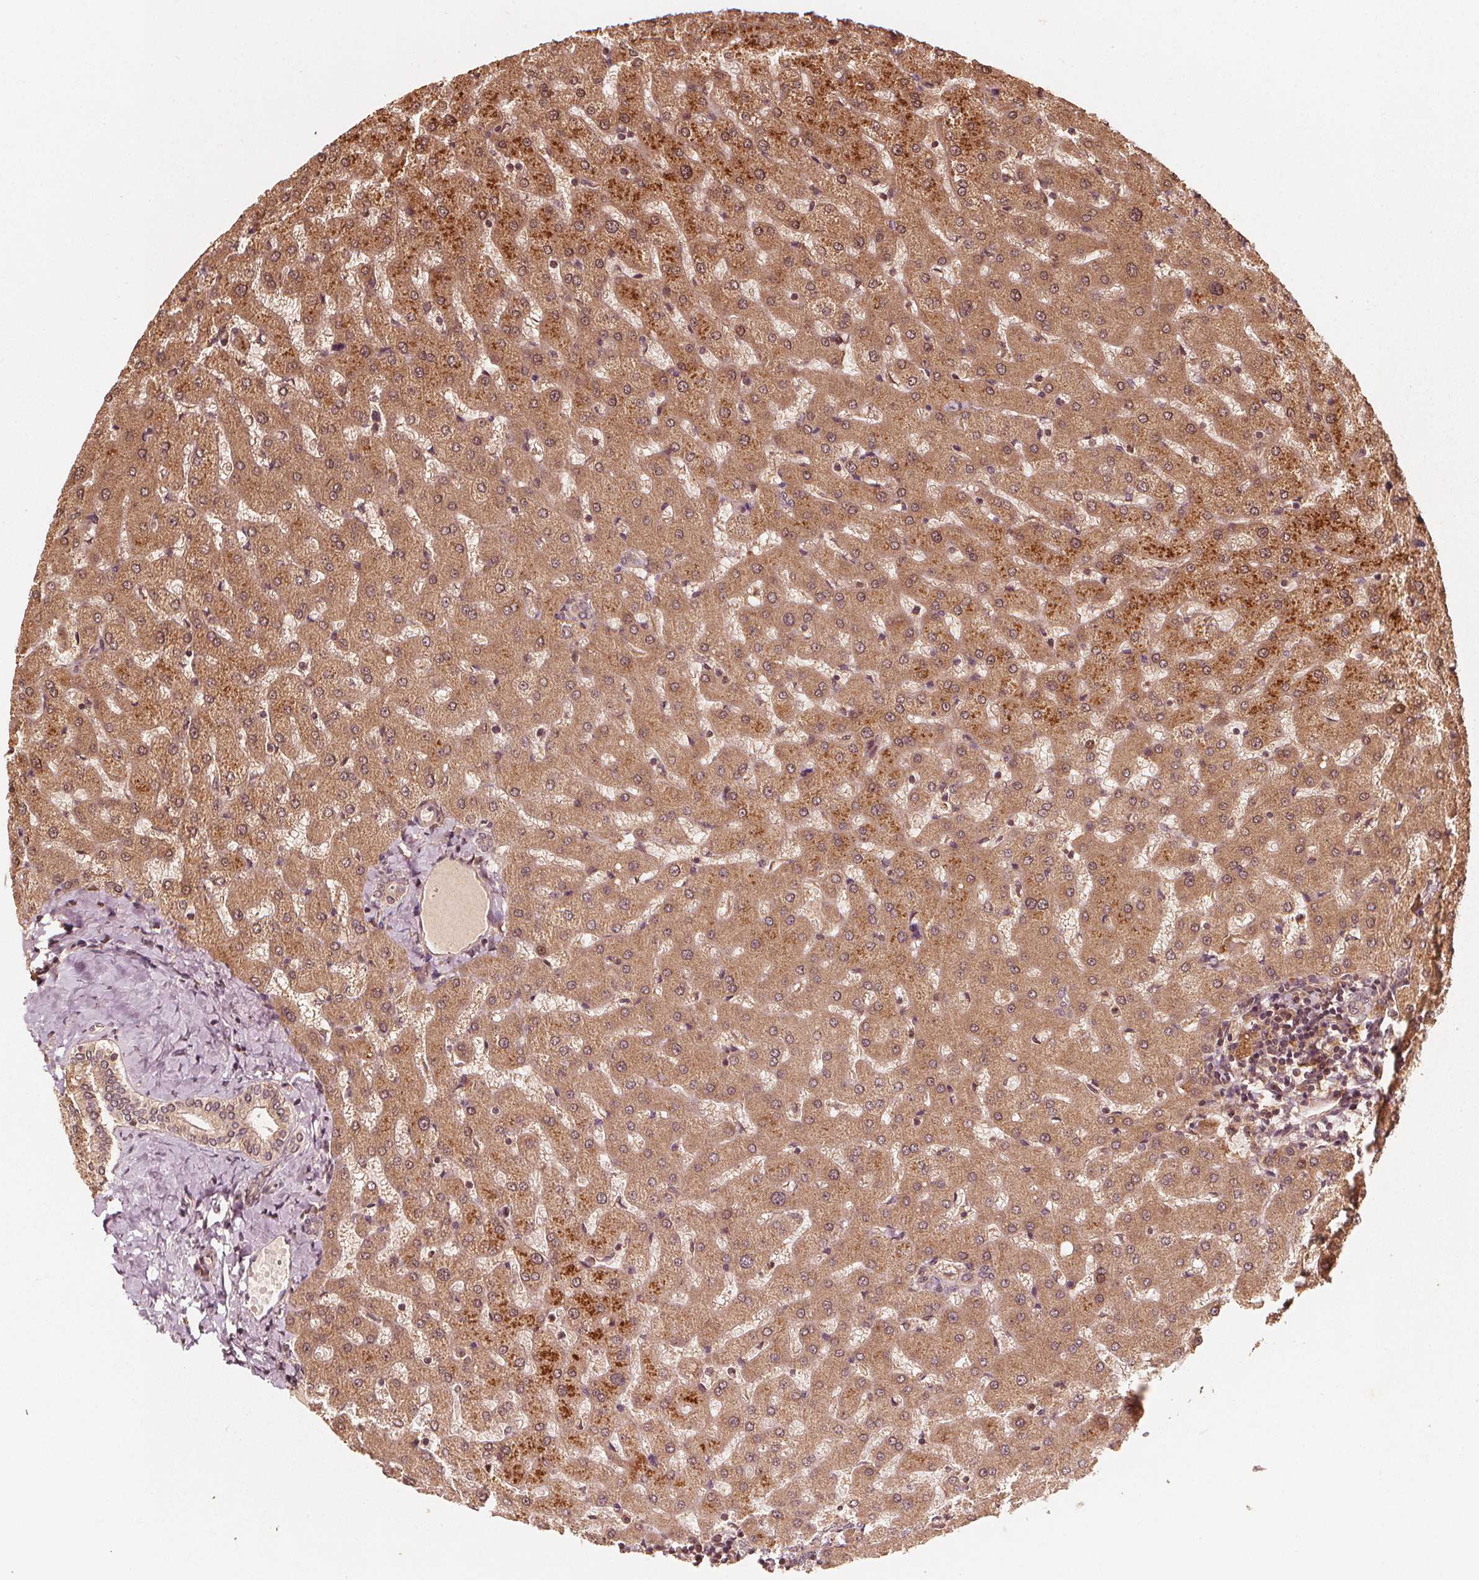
{"staining": {"intensity": "weak", "quantity": ">75%", "location": "cytoplasmic/membranous"}, "tissue": "liver", "cell_type": "Cholangiocytes", "image_type": "normal", "snomed": [{"axis": "morphology", "description": "Normal tissue, NOS"}, {"axis": "topography", "description": "Liver"}], "caption": "Protein staining of unremarkable liver demonstrates weak cytoplasmic/membranous expression in about >75% of cholangiocytes. (DAB = brown stain, brightfield microscopy at high magnification).", "gene": "NPC1", "patient": {"sex": "female", "age": 50}}